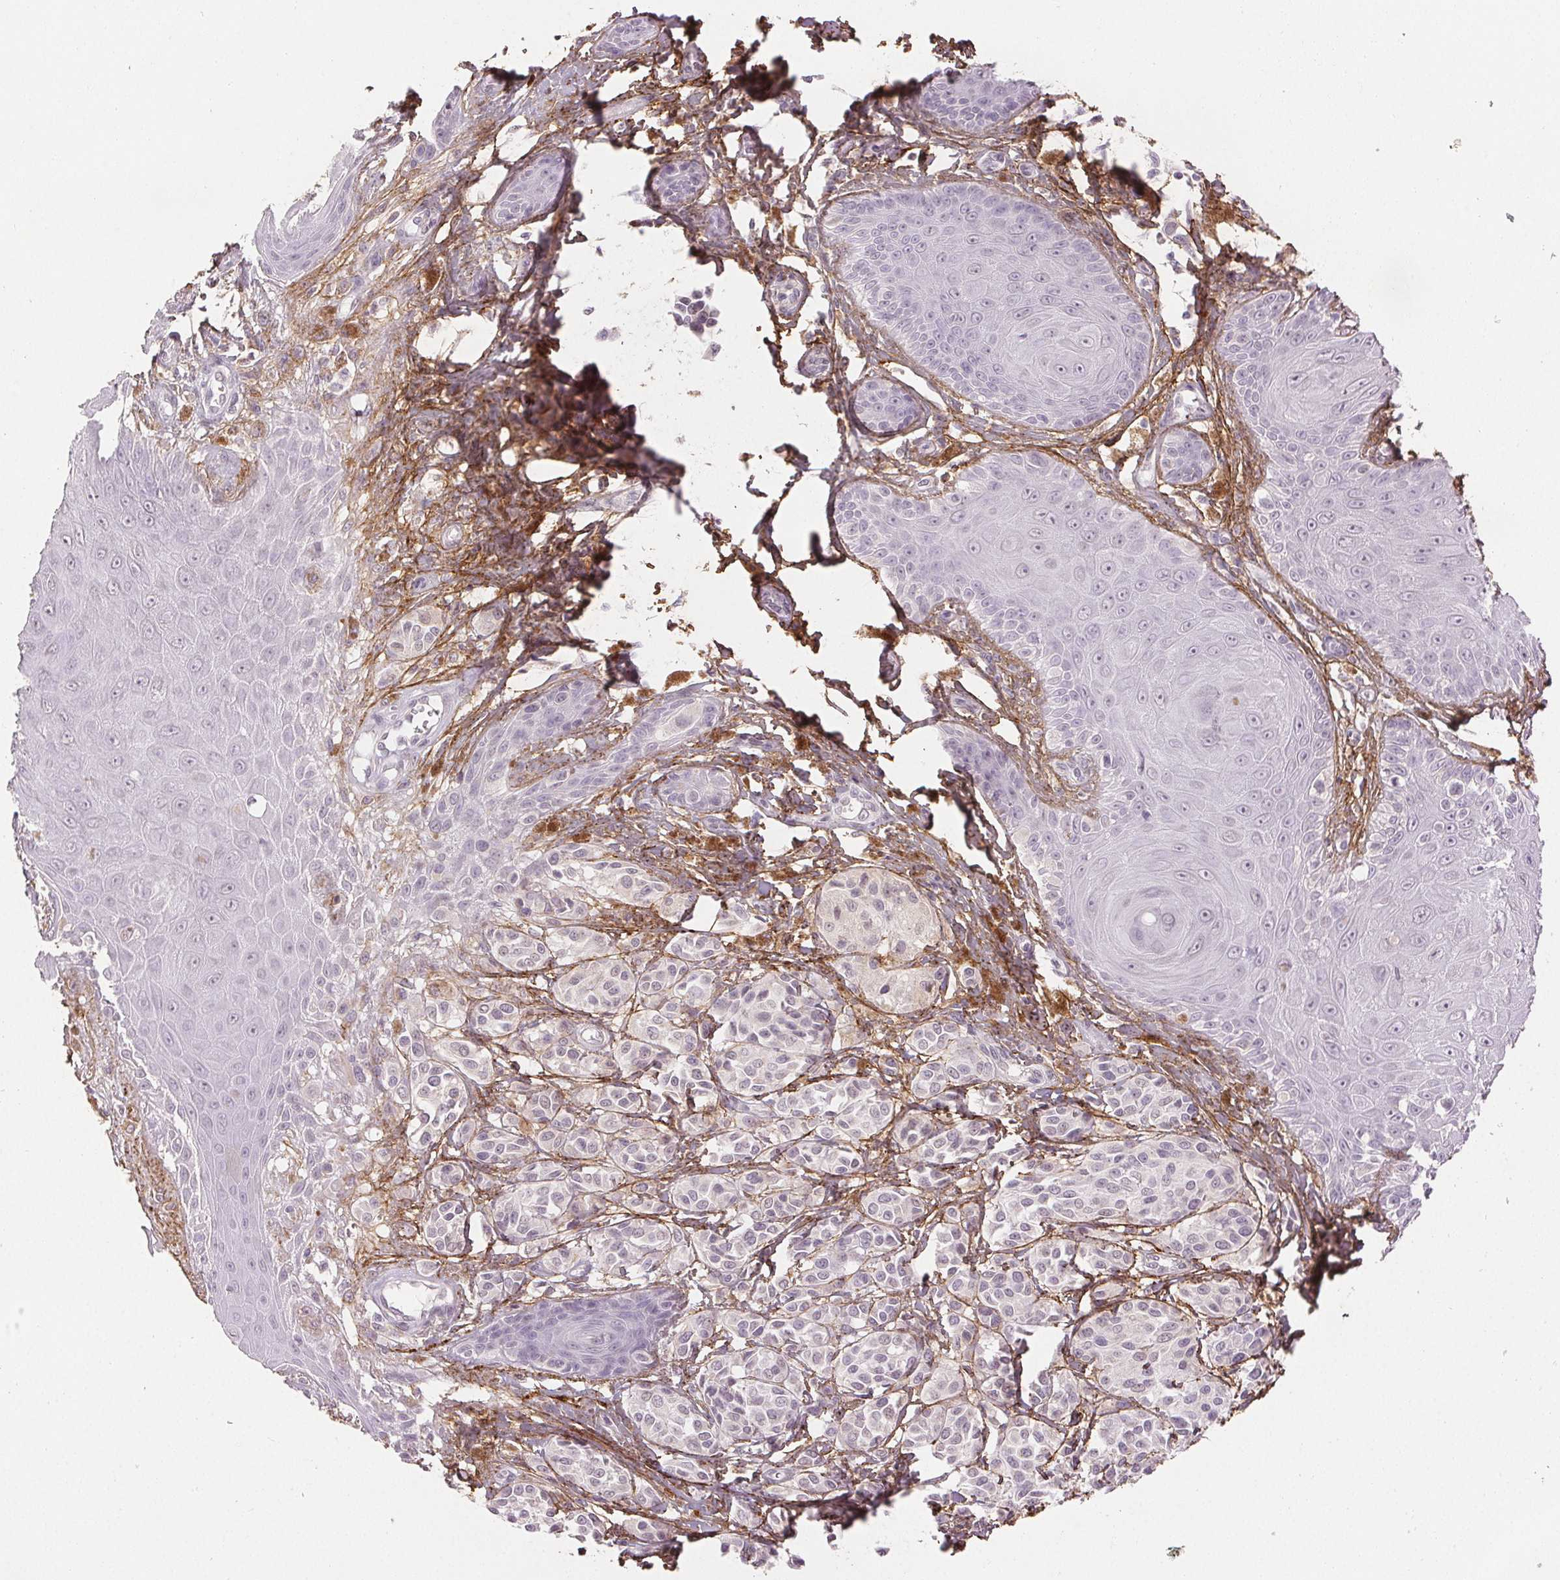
{"staining": {"intensity": "negative", "quantity": "none", "location": "none"}, "tissue": "melanoma", "cell_type": "Tumor cells", "image_type": "cancer", "snomed": [{"axis": "morphology", "description": "Malignant melanoma, NOS"}, {"axis": "topography", "description": "Skin"}], "caption": "This is an IHC image of human malignant melanoma. There is no staining in tumor cells.", "gene": "FBN1", "patient": {"sex": "female", "age": 80}}